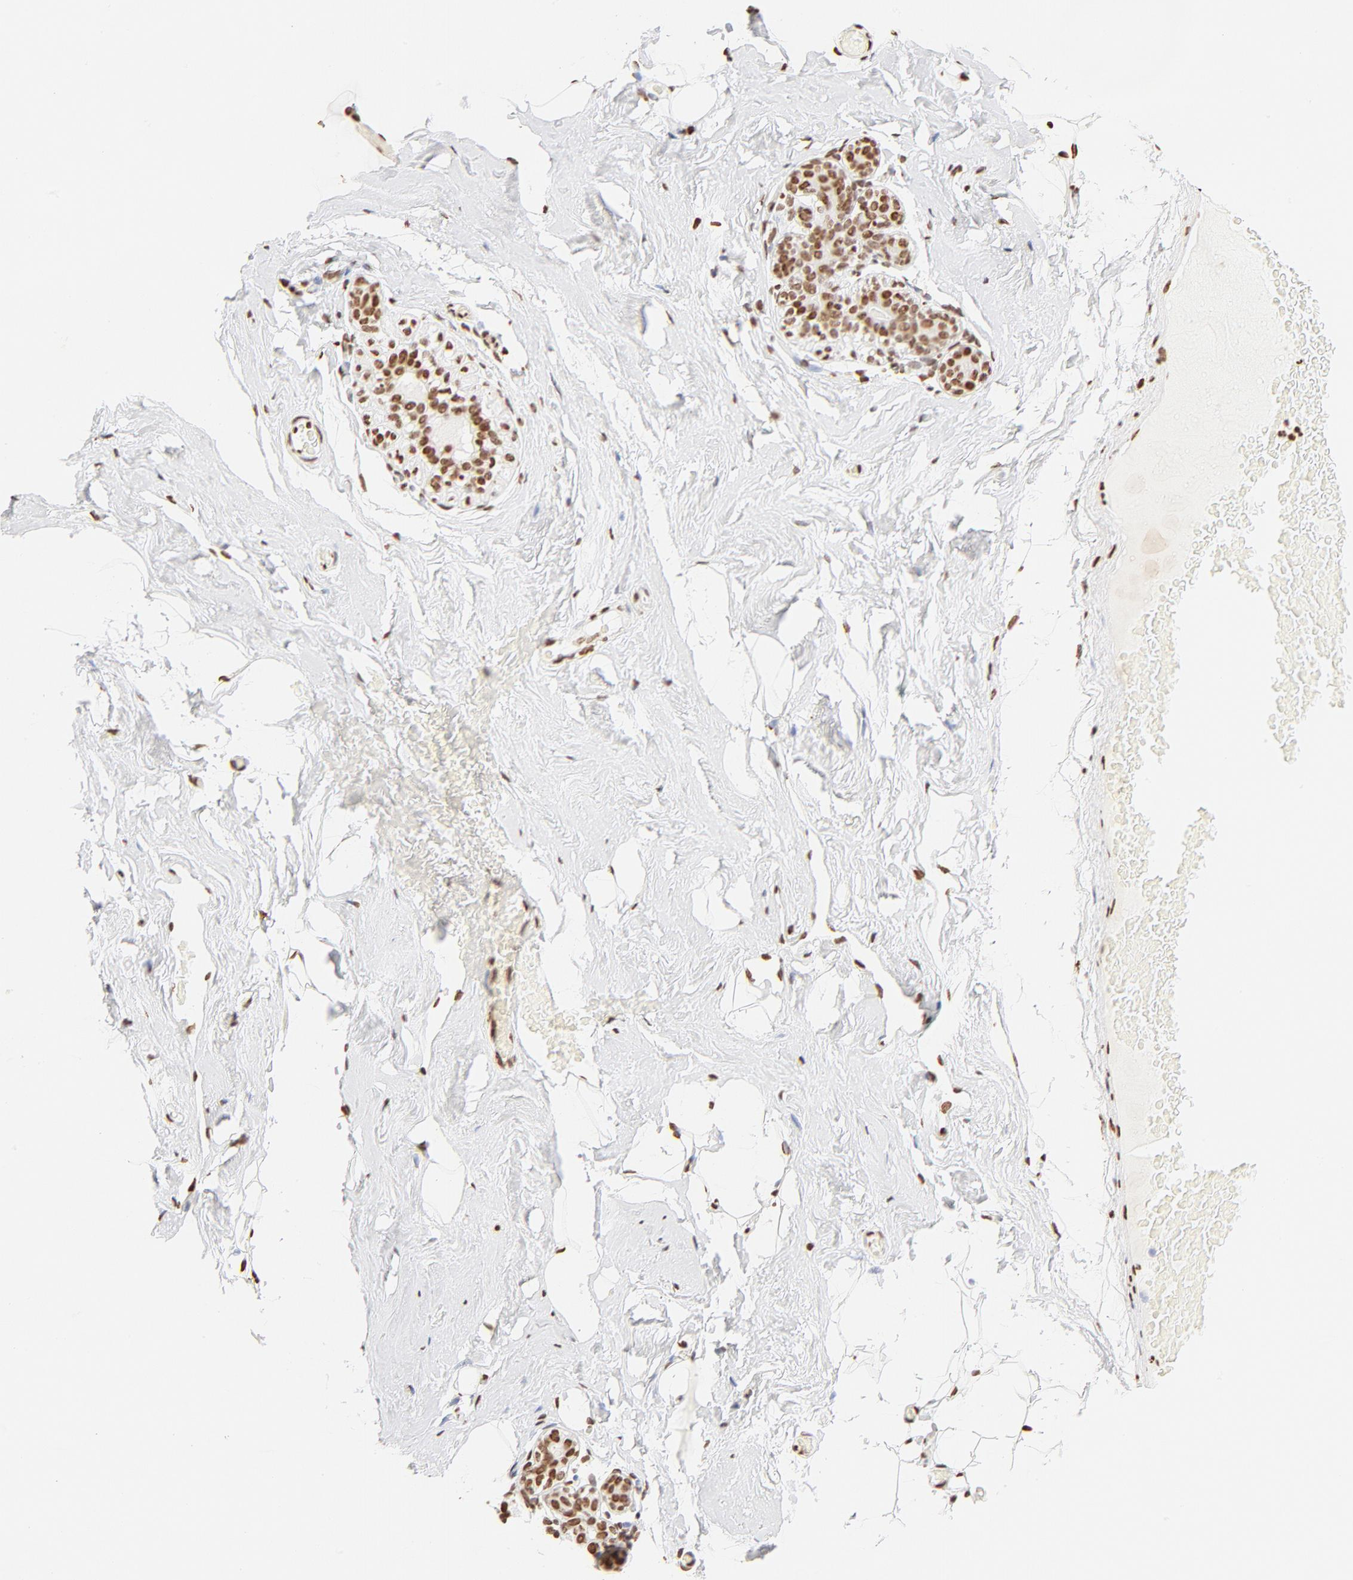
{"staining": {"intensity": "strong", "quantity": ">75%", "location": "nuclear"}, "tissue": "breast", "cell_type": "Adipocytes", "image_type": "normal", "snomed": [{"axis": "morphology", "description": "Normal tissue, NOS"}, {"axis": "topography", "description": "Breast"}, {"axis": "topography", "description": "Soft tissue"}], "caption": "Immunohistochemical staining of normal breast demonstrates high levels of strong nuclear staining in about >75% of adipocytes.", "gene": "ZNF540", "patient": {"sex": "female", "age": 75}}